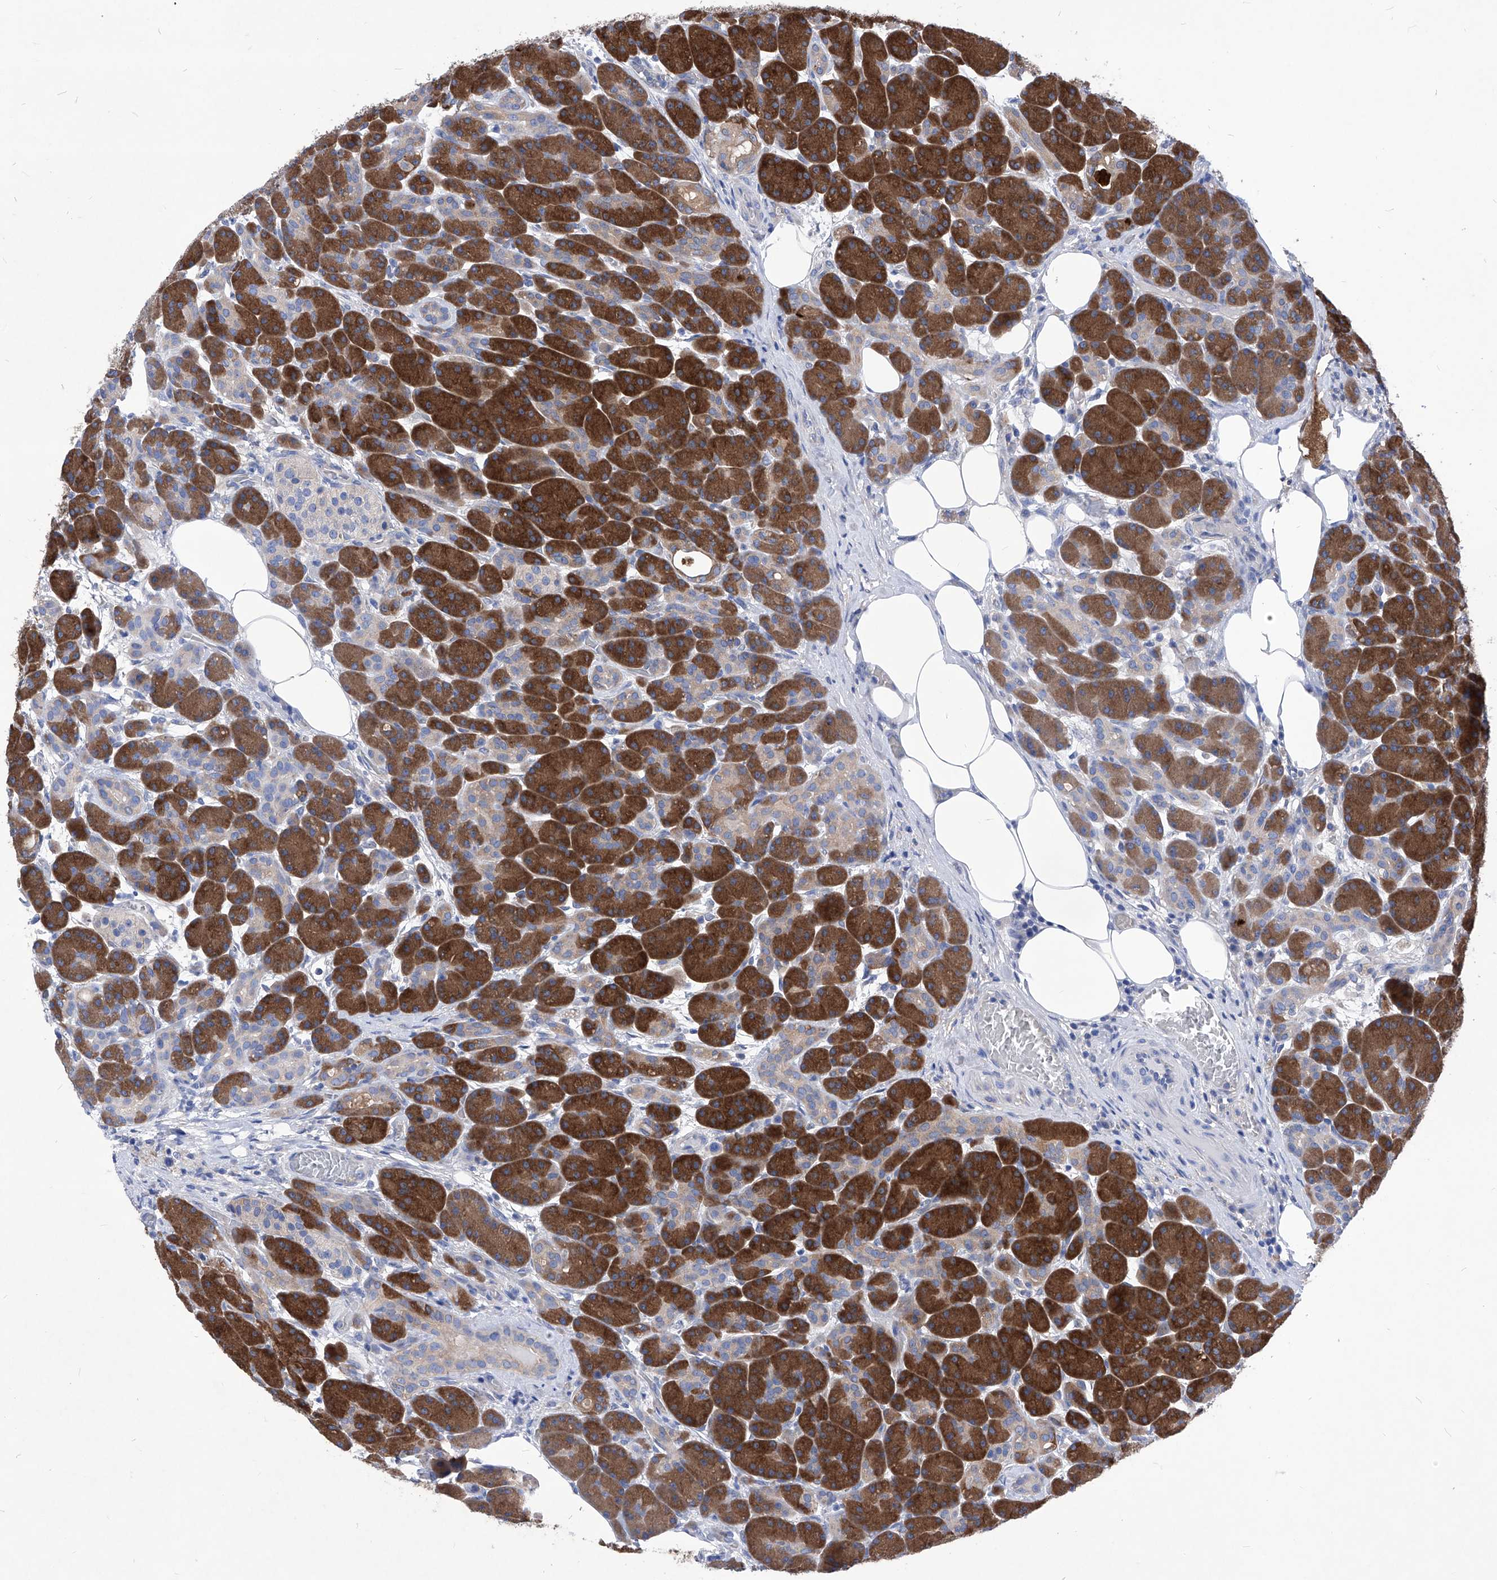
{"staining": {"intensity": "strong", "quantity": ">75%", "location": "cytoplasmic/membranous"}, "tissue": "pancreas", "cell_type": "Exocrine glandular cells", "image_type": "normal", "snomed": [{"axis": "morphology", "description": "Normal tissue, NOS"}, {"axis": "topography", "description": "Pancreas"}], "caption": "A high amount of strong cytoplasmic/membranous staining is identified in about >75% of exocrine glandular cells in benign pancreas. The staining is performed using DAB (3,3'-diaminobenzidine) brown chromogen to label protein expression. The nuclei are counter-stained blue using hematoxylin.", "gene": "XPNPEP1", "patient": {"sex": "male", "age": 63}}